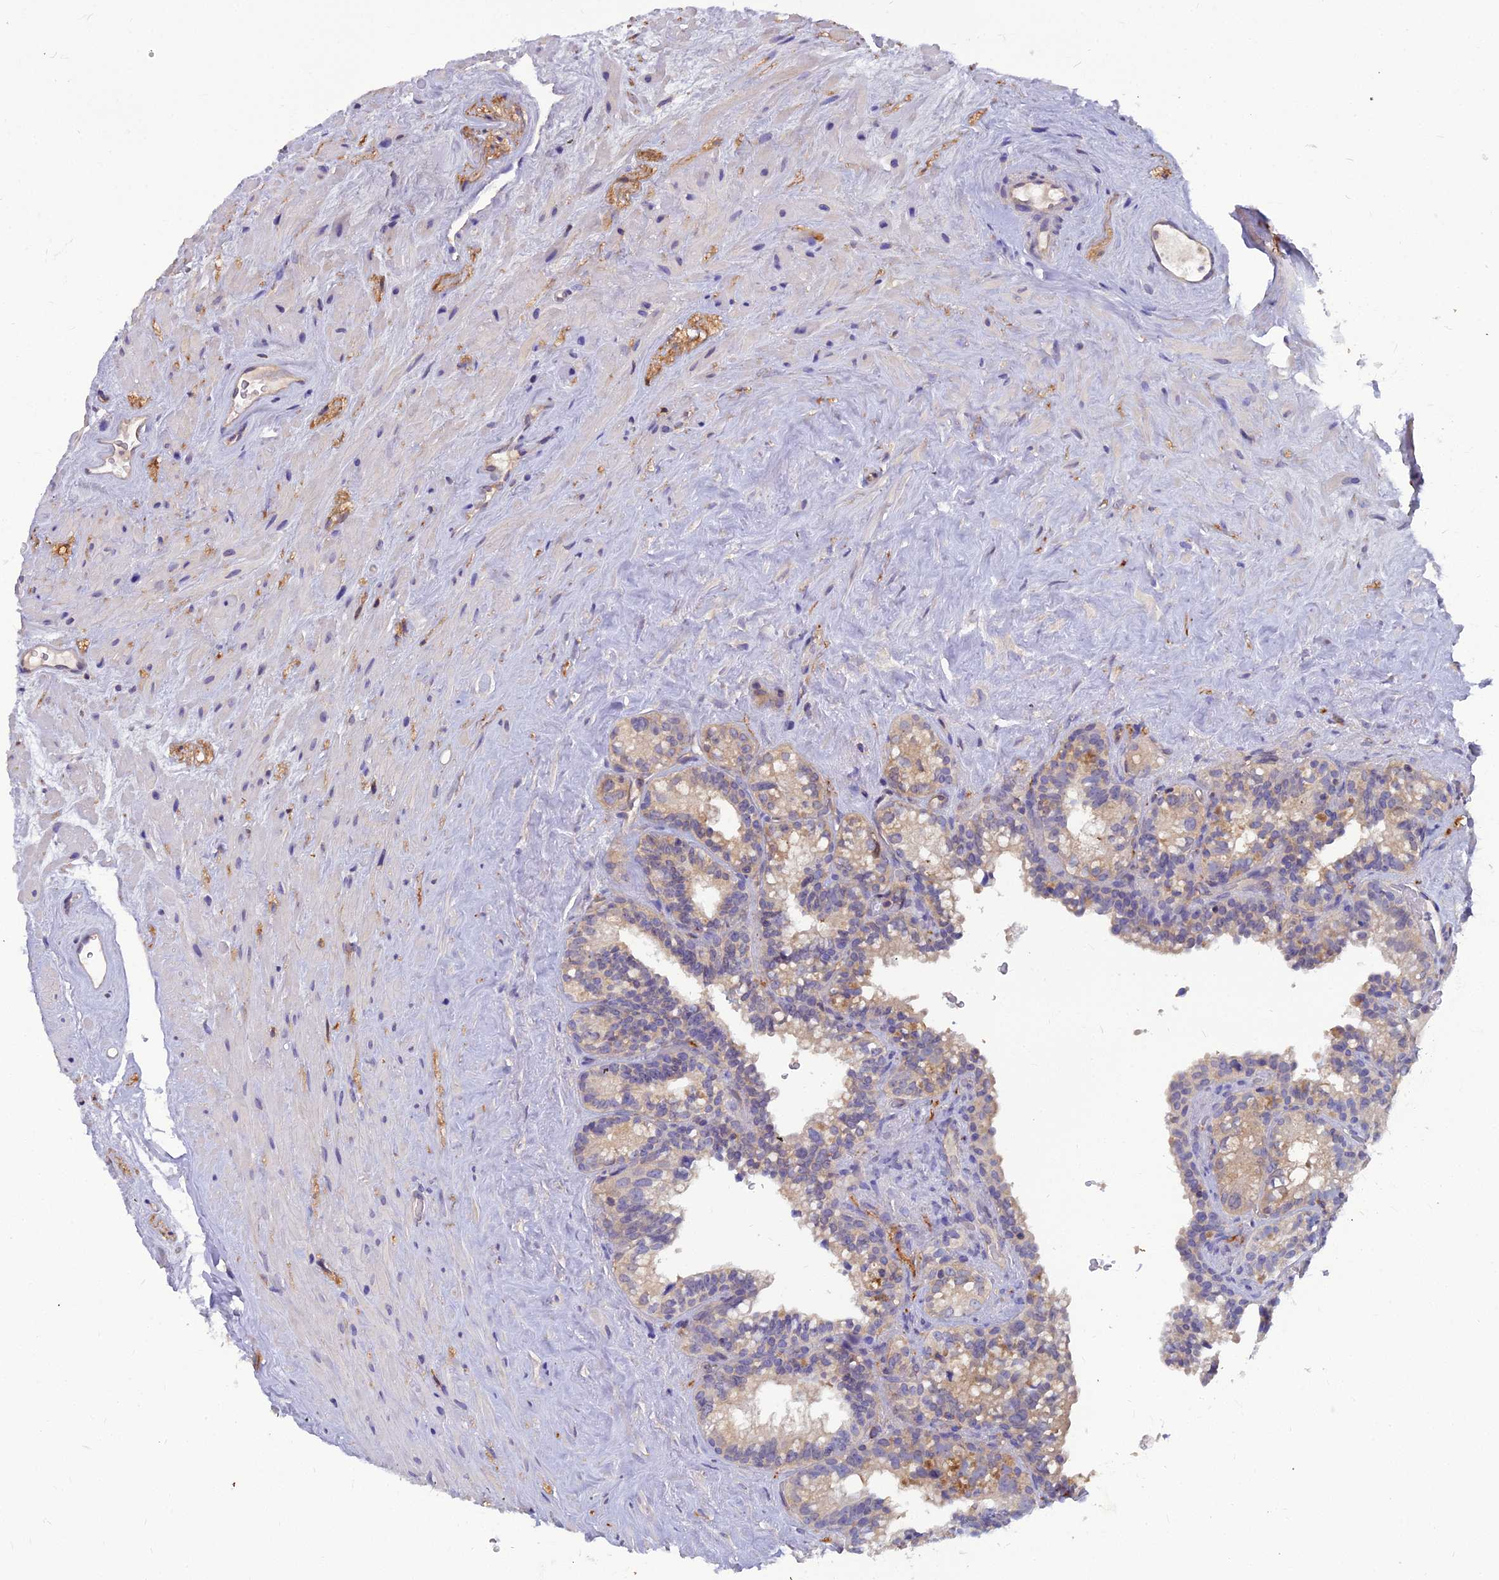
{"staining": {"intensity": "weak", "quantity": "<25%", "location": "cytoplasmic/membranous"}, "tissue": "seminal vesicle", "cell_type": "Glandular cells", "image_type": "normal", "snomed": [{"axis": "morphology", "description": "Normal tissue, NOS"}, {"axis": "topography", "description": "Prostate"}, {"axis": "topography", "description": "Seminal veicle"}], "caption": "Glandular cells show no significant staining in benign seminal vesicle.", "gene": "MVD", "patient": {"sex": "male", "age": 79}}